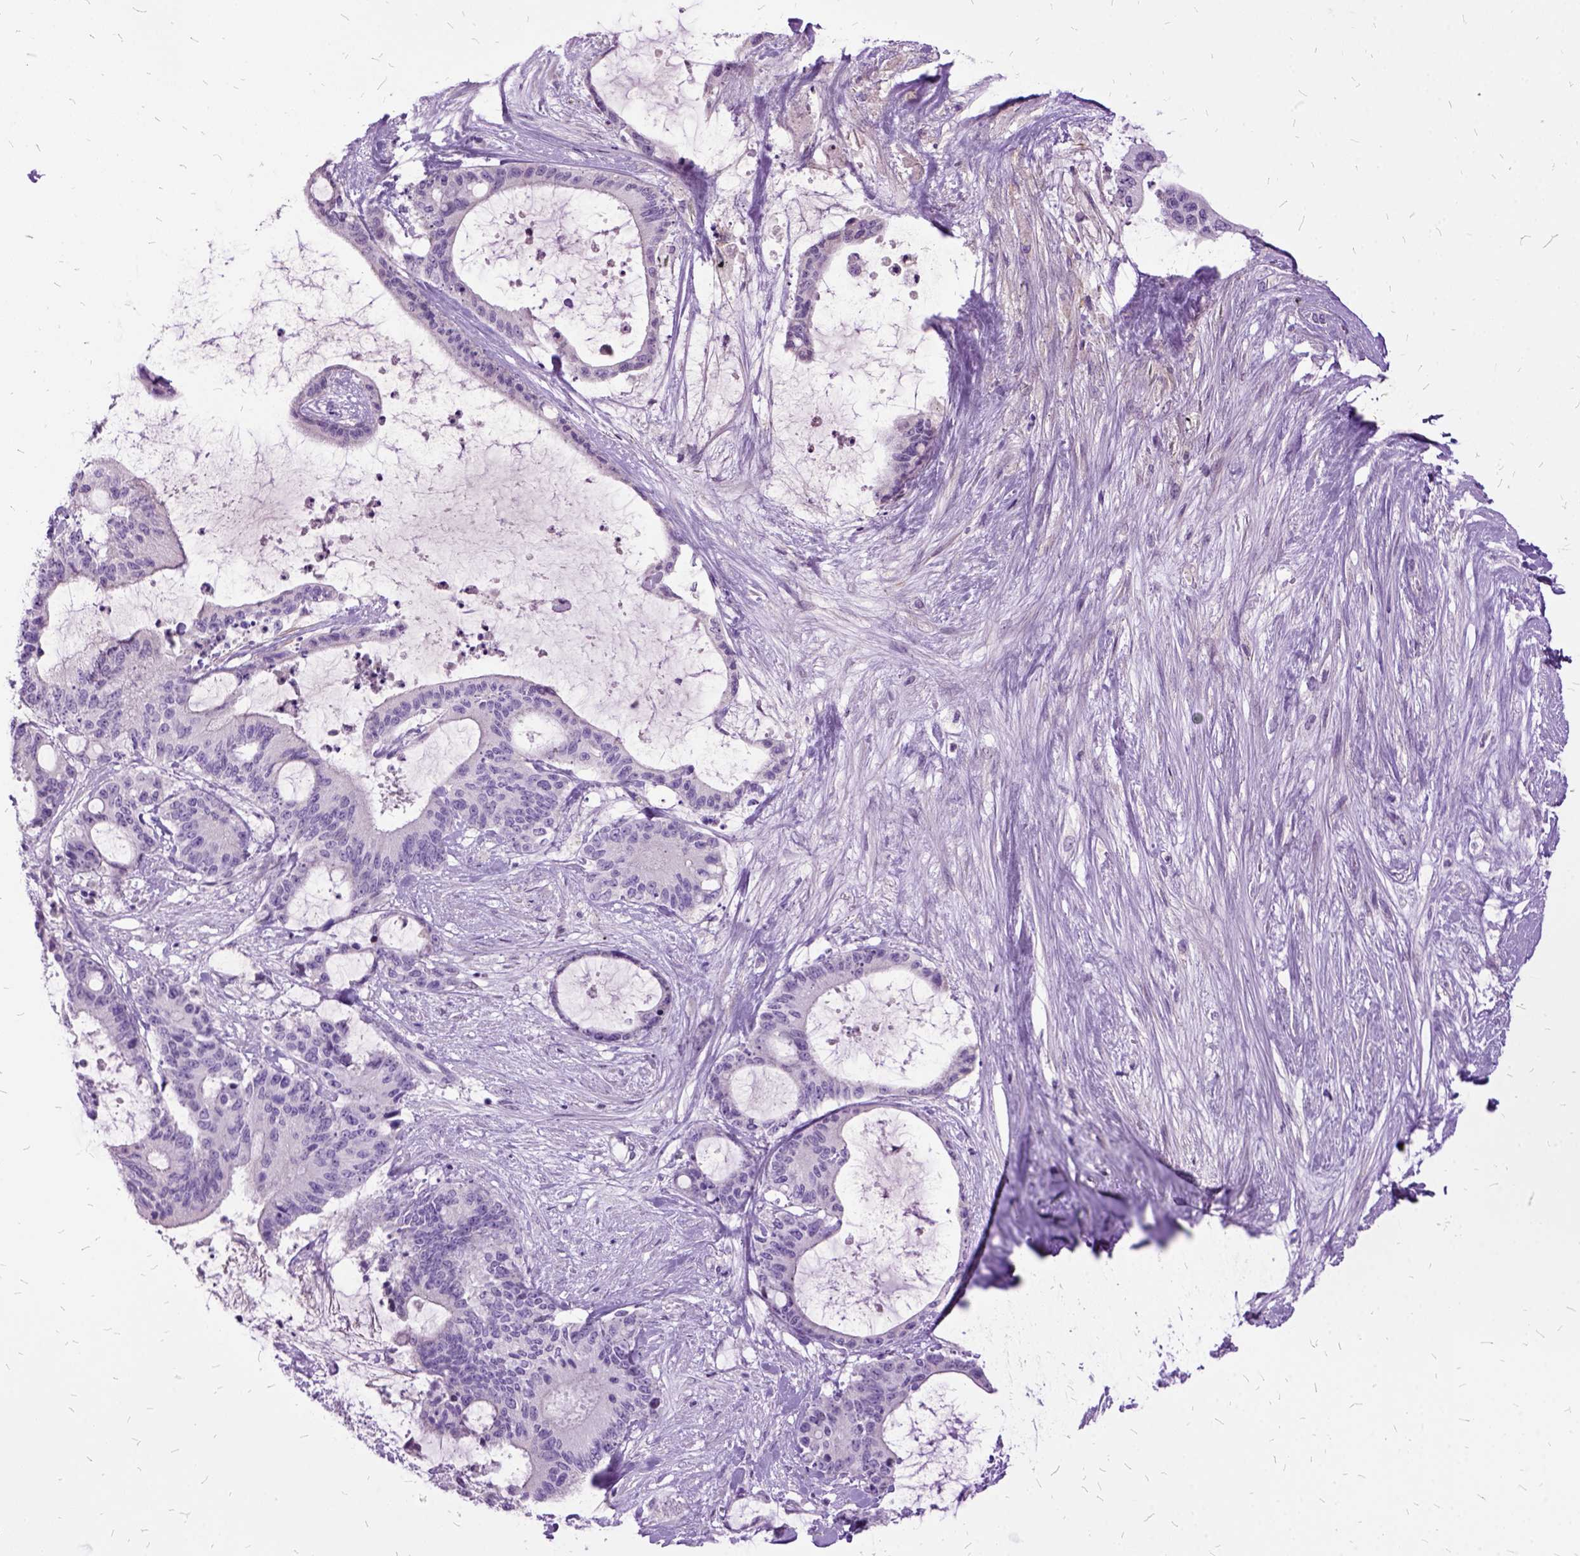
{"staining": {"intensity": "negative", "quantity": "none", "location": "none"}, "tissue": "liver cancer", "cell_type": "Tumor cells", "image_type": "cancer", "snomed": [{"axis": "morphology", "description": "Normal tissue, NOS"}, {"axis": "morphology", "description": "Cholangiocarcinoma"}, {"axis": "topography", "description": "Liver"}, {"axis": "topography", "description": "Peripheral nerve tissue"}], "caption": "A high-resolution photomicrograph shows immunohistochemistry (IHC) staining of cholangiocarcinoma (liver), which demonstrates no significant expression in tumor cells.", "gene": "MME", "patient": {"sex": "female", "age": 73}}